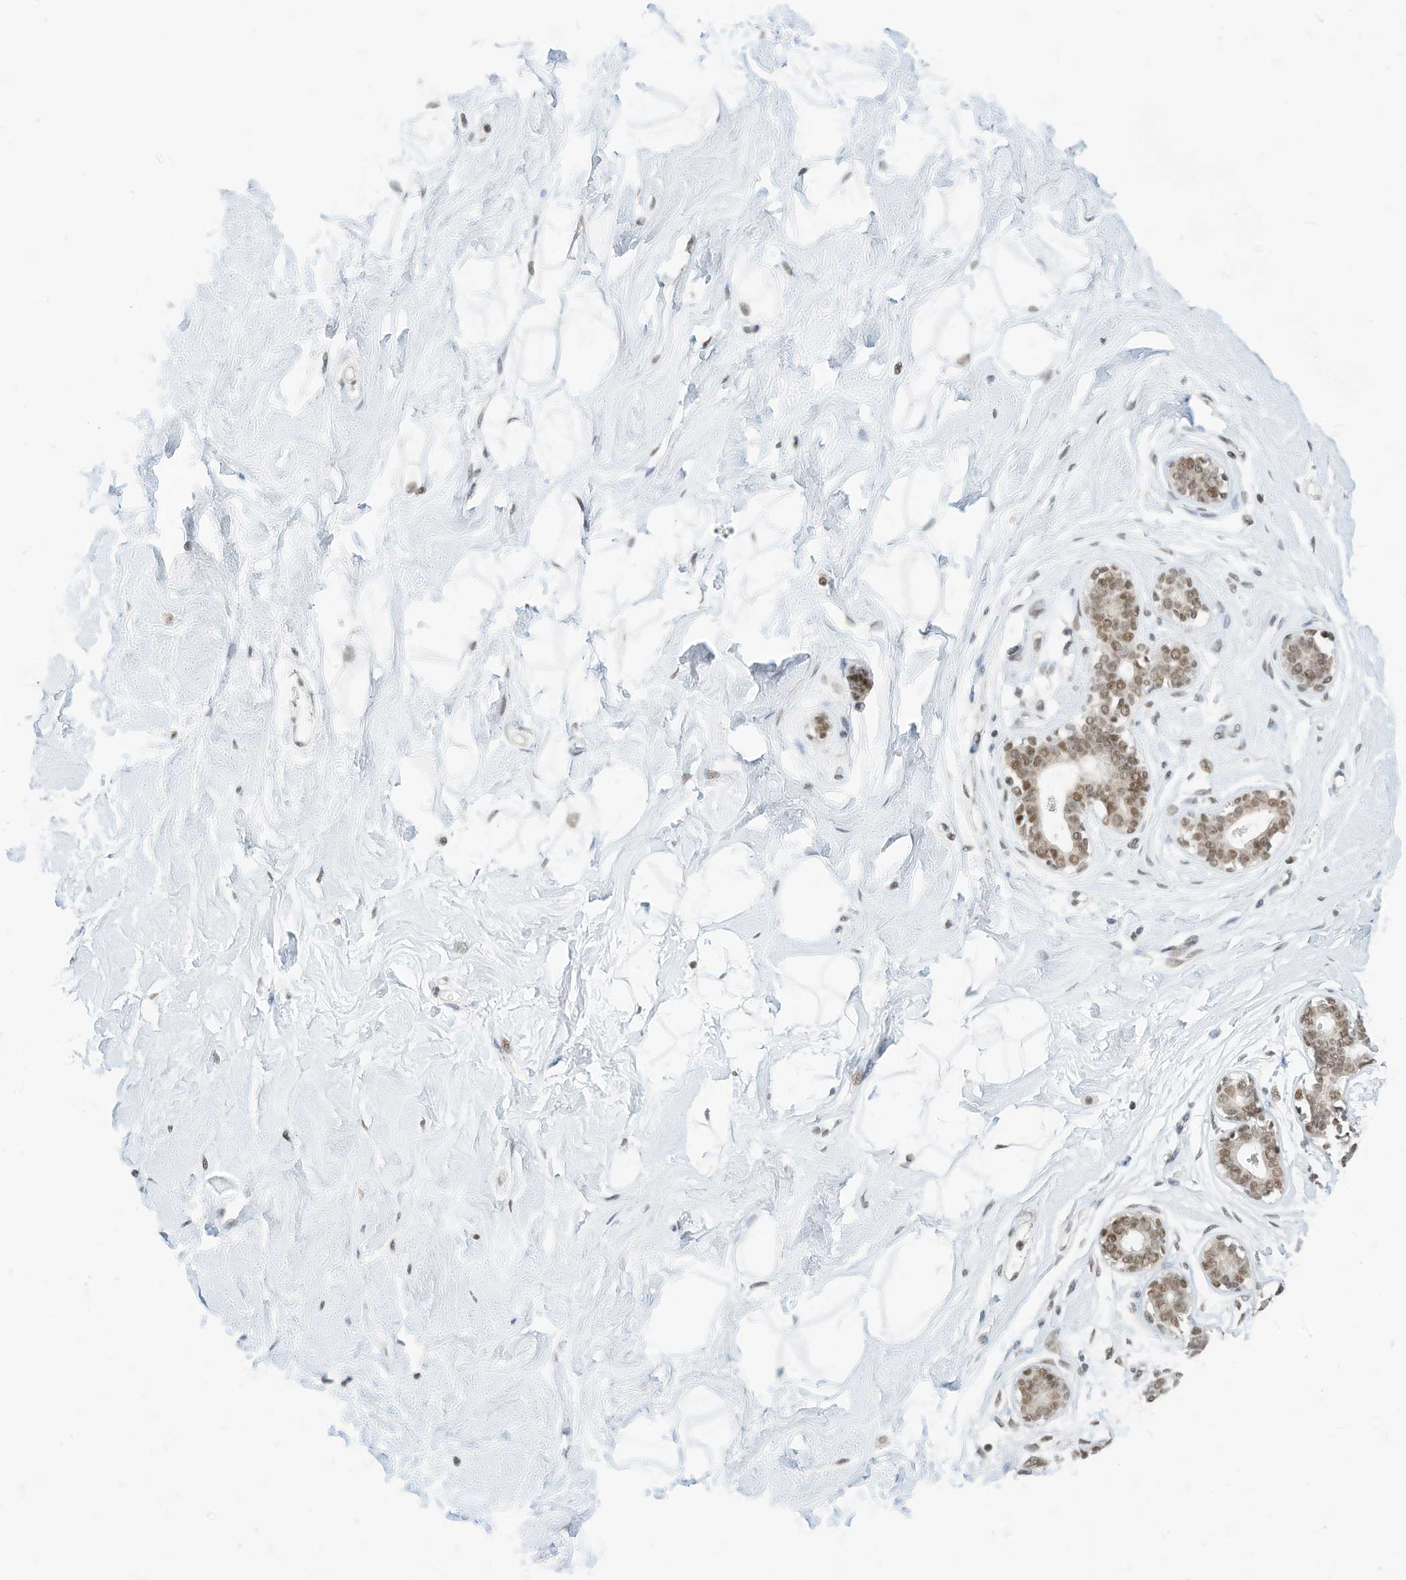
{"staining": {"intensity": "negative", "quantity": "none", "location": "none"}, "tissue": "breast", "cell_type": "Adipocytes", "image_type": "normal", "snomed": [{"axis": "morphology", "description": "Normal tissue, NOS"}, {"axis": "morphology", "description": "Adenoma, NOS"}, {"axis": "topography", "description": "Breast"}], "caption": "An IHC micrograph of unremarkable breast is shown. There is no staining in adipocytes of breast. Nuclei are stained in blue.", "gene": "OGT", "patient": {"sex": "female", "age": 23}}